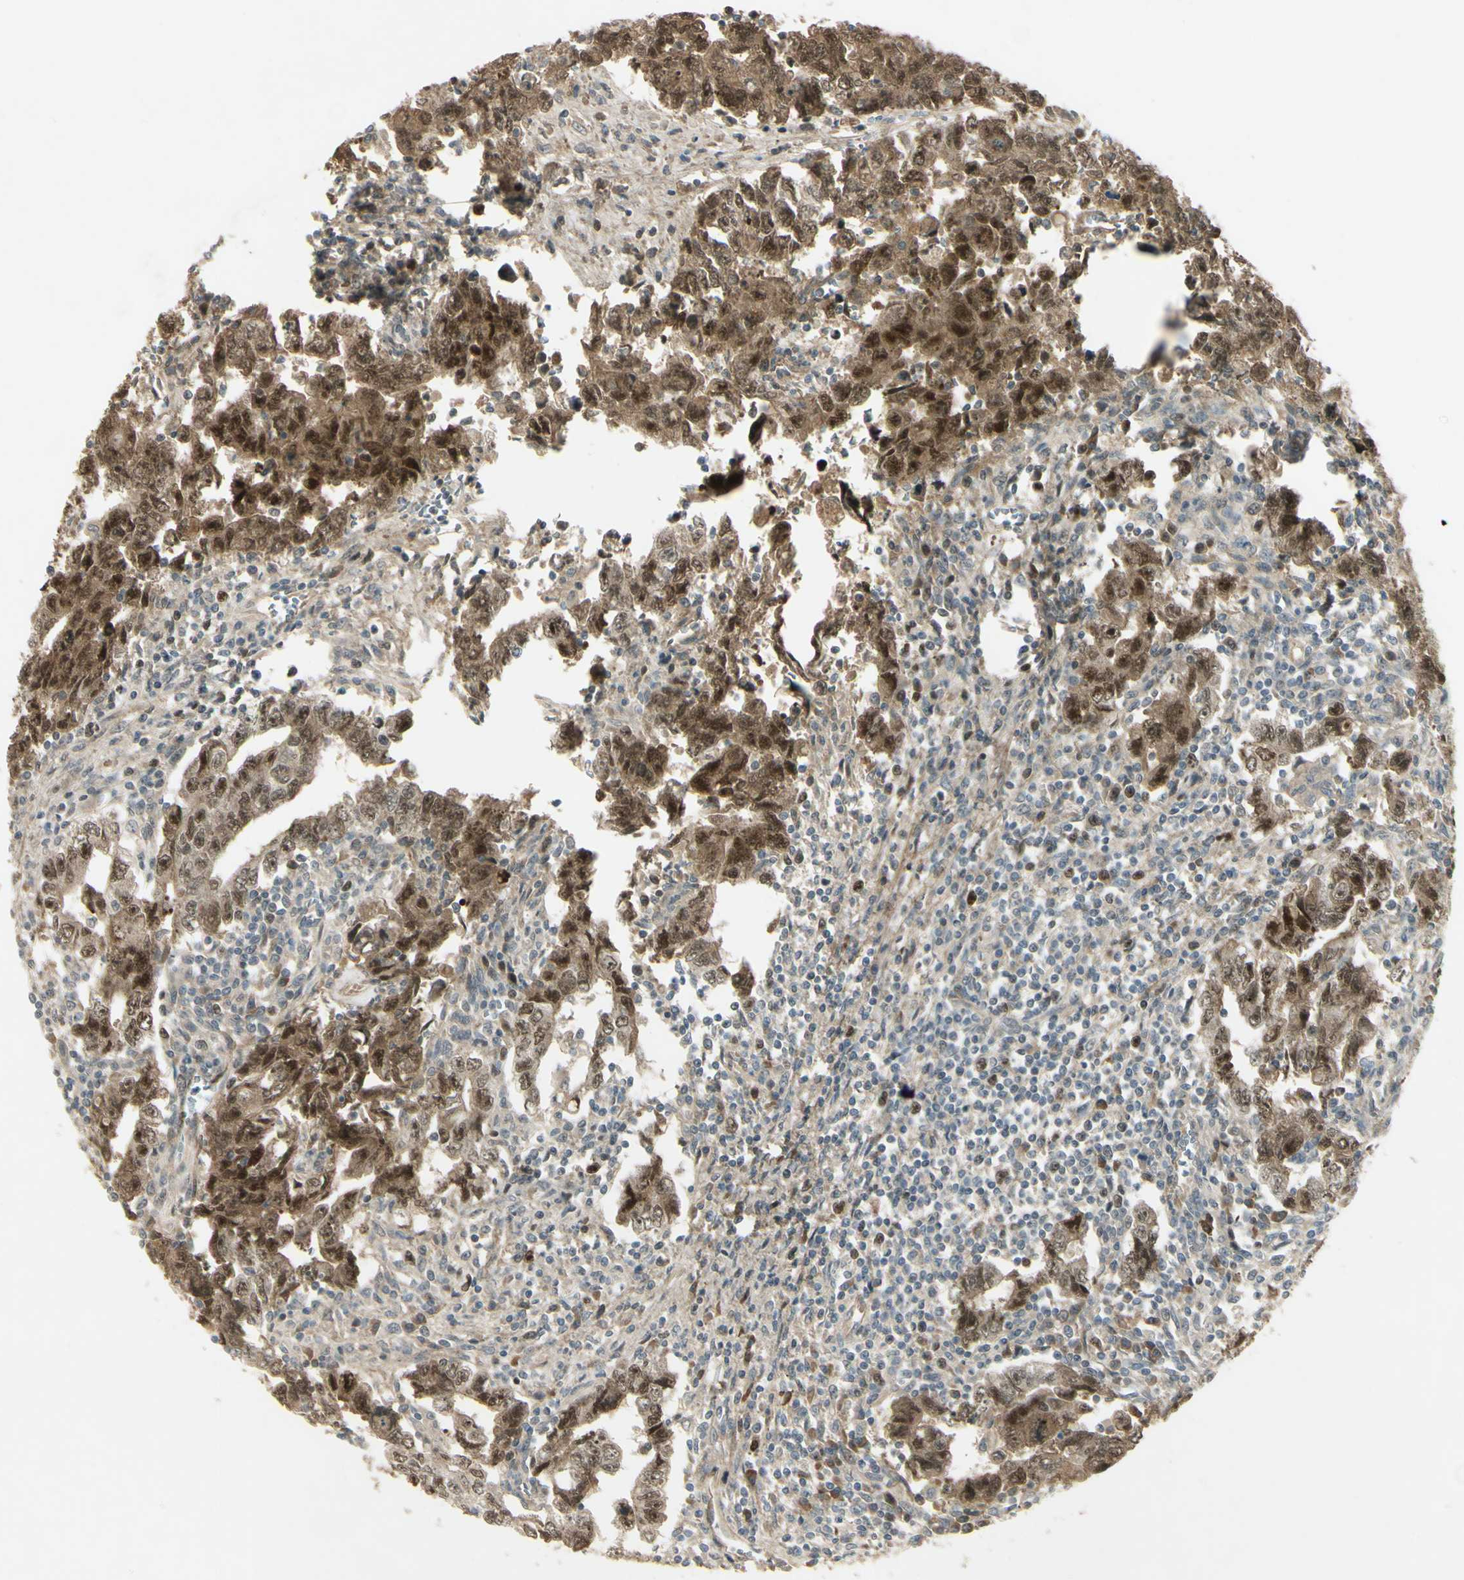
{"staining": {"intensity": "moderate", "quantity": ">75%", "location": "nuclear"}, "tissue": "testis cancer", "cell_type": "Tumor cells", "image_type": "cancer", "snomed": [{"axis": "morphology", "description": "Carcinoma, Embryonal, NOS"}, {"axis": "topography", "description": "Testis"}], "caption": "Protein staining shows moderate nuclear expression in approximately >75% of tumor cells in testis cancer (embryonal carcinoma).", "gene": "RAD18", "patient": {"sex": "male", "age": 28}}